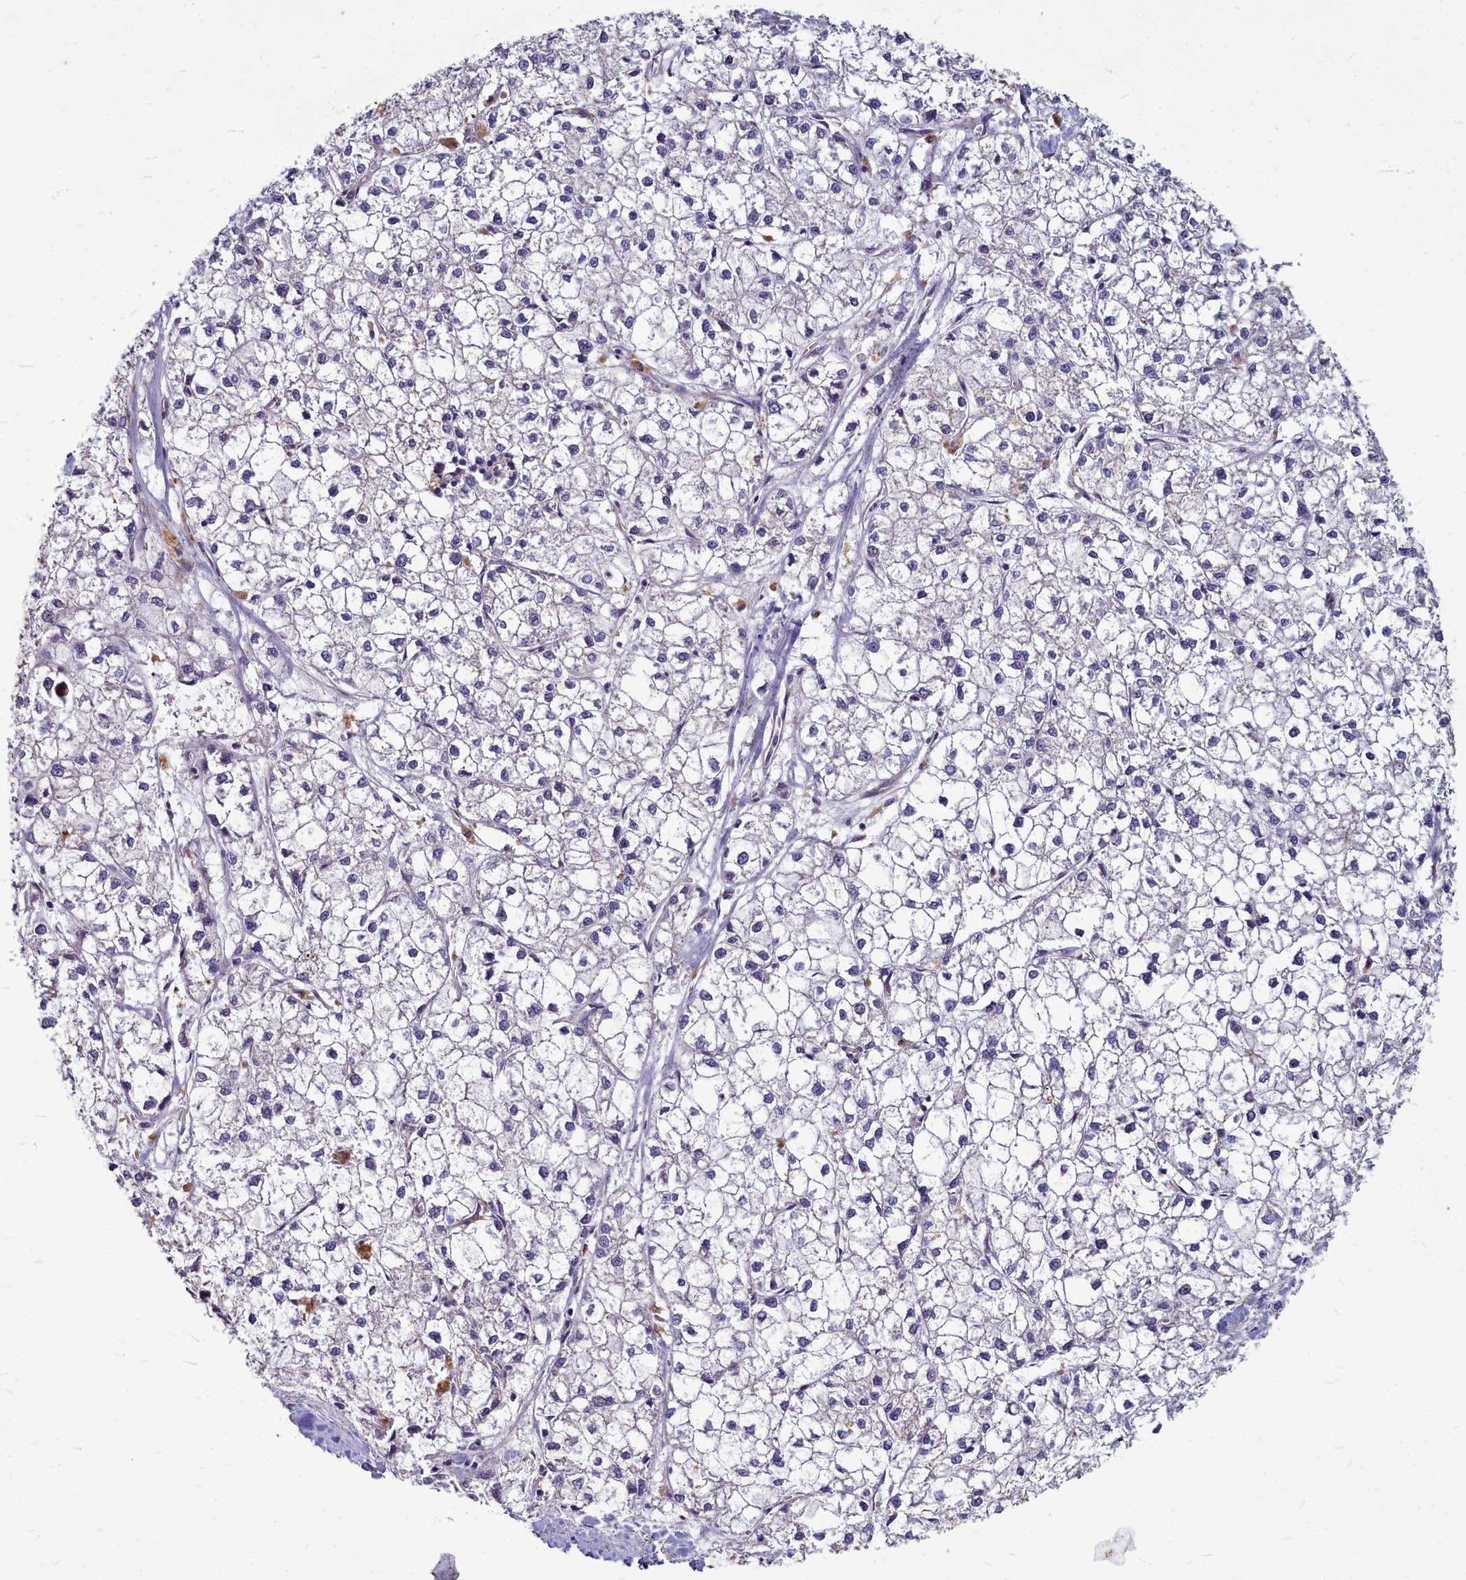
{"staining": {"intensity": "negative", "quantity": "none", "location": "none"}, "tissue": "liver cancer", "cell_type": "Tumor cells", "image_type": "cancer", "snomed": [{"axis": "morphology", "description": "Carcinoma, Hepatocellular, NOS"}, {"axis": "topography", "description": "Liver"}], "caption": "DAB (3,3'-diaminobenzidine) immunohistochemical staining of hepatocellular carcinoma (liver) exhibits no significant expression in tumor cells. (DAB IHC, high magnification).", "gene": "SMPD4", "patient": {"sex": "female", "age": 43}}